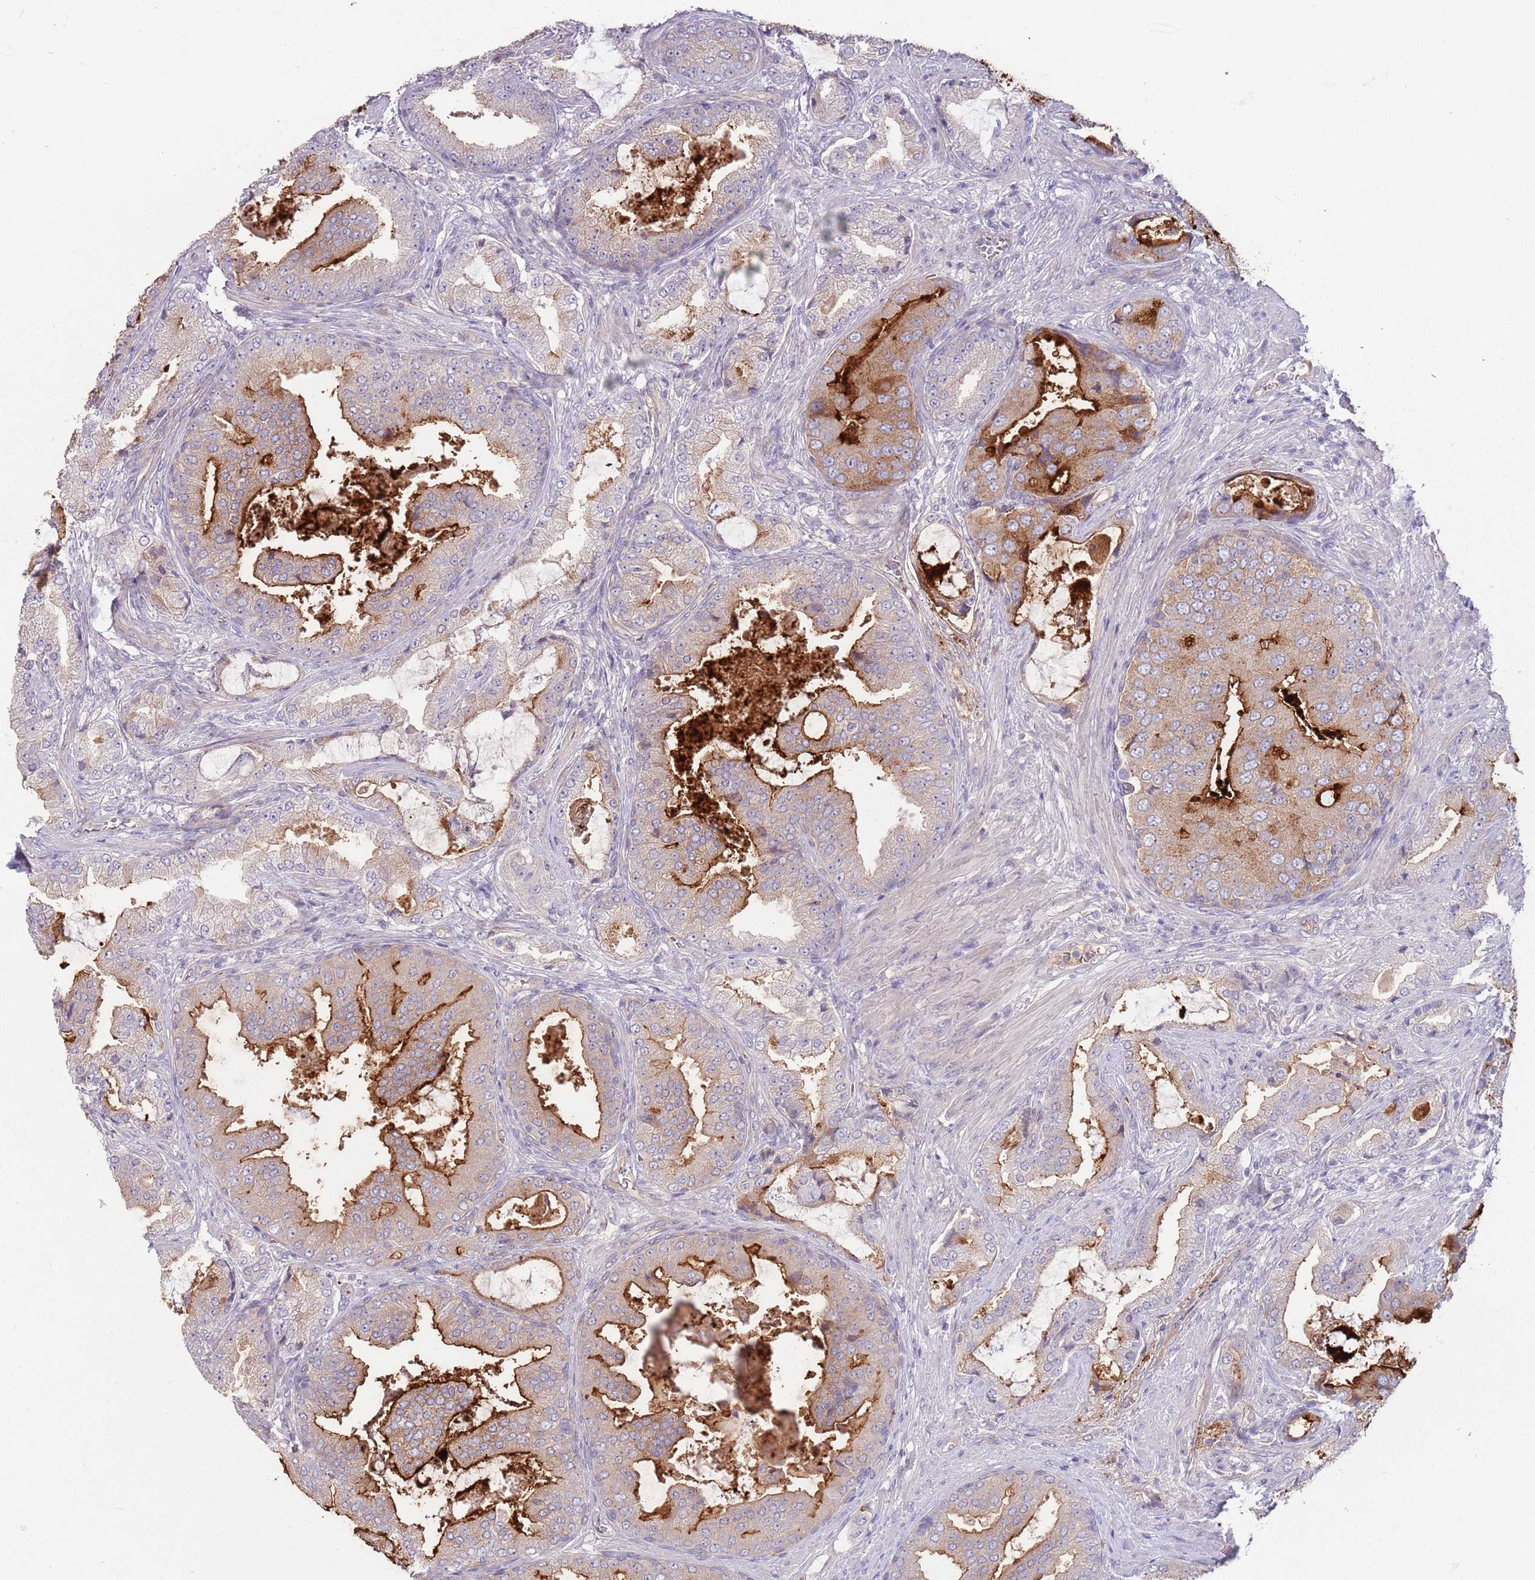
{"staining": {"intensity": "moderate", "quantity": ">75%", "location": "cytoplasmic/membranous"}, "tissue": "prostate cancer", "cell_type": "Tumor cells", "image_type": "cancer", "snomed": [{"axis": "morphology", "description": "Adenocarcinoma, High grade"}, {"axis": "topography", "description": "Prostate"}], "caption": "Moderate cytoplasmic/membranous positivity for a protein is present in about >75% of tumor cells of prostate cancer using immunohistochemistry.", "gene": "SAV1", "patient": {"sex": "male", "age": 68}}